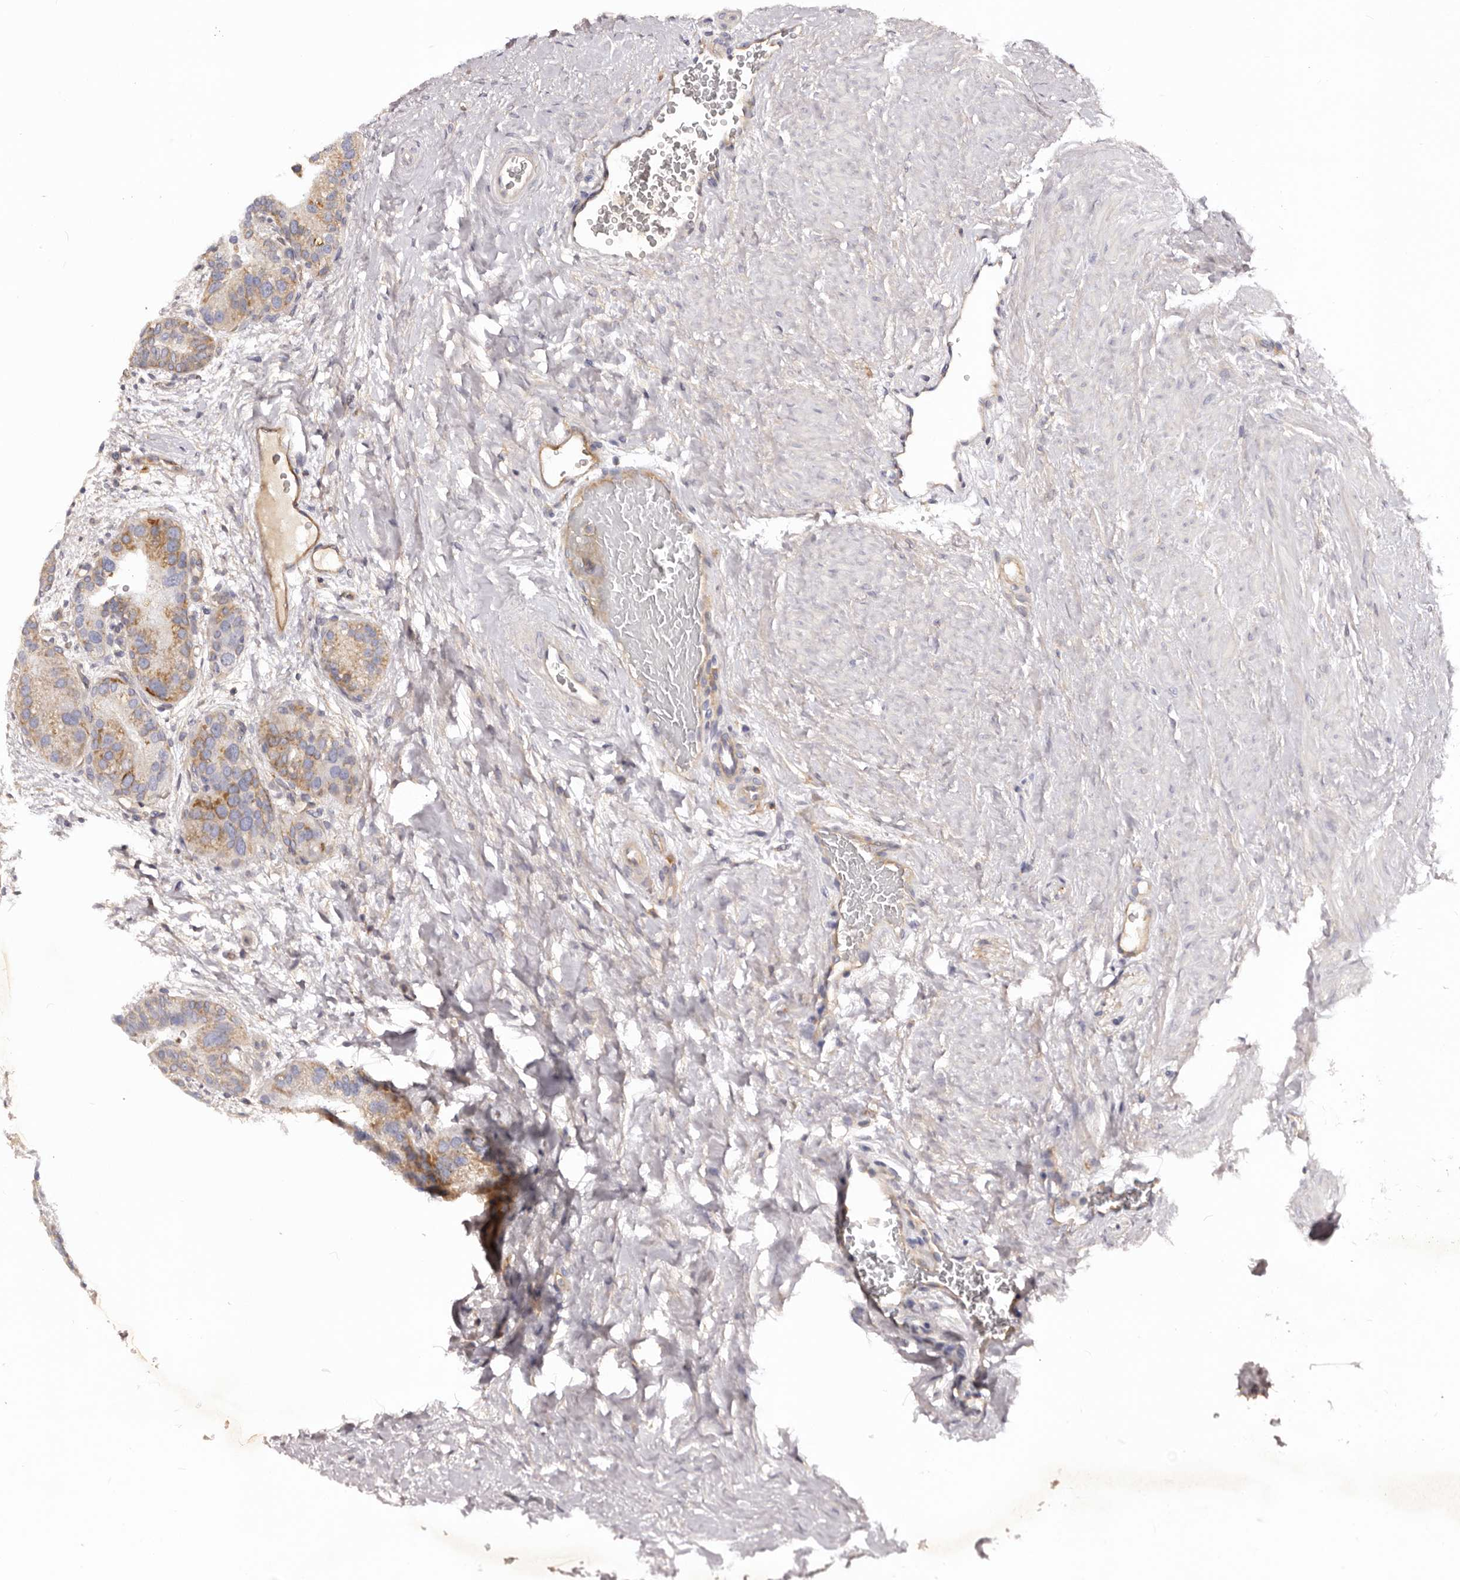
{"staining": {"intensity": "moderate", "quantity": "<25%", "location": "cytoplasmic/membranous"}, "tissue": "prostate cancer", "cell_type": "Tumor cells", "image_type": "cancer", "snomed": [{"axis": "morphology", "description": "Adenocarcinoma, High grade"}, {"axis": "topography", "description": "Prostate"}], "caption": "Immunohistochemistry (IHC) (DAB) staining of human prostate high-grade adenocarcinoma exhibits moderate cytoplasmic/membranous protein positivity in about <25% of tumor cells.", "gene": "DMRT2", "patient": {"sex": "male", "age": 56}}